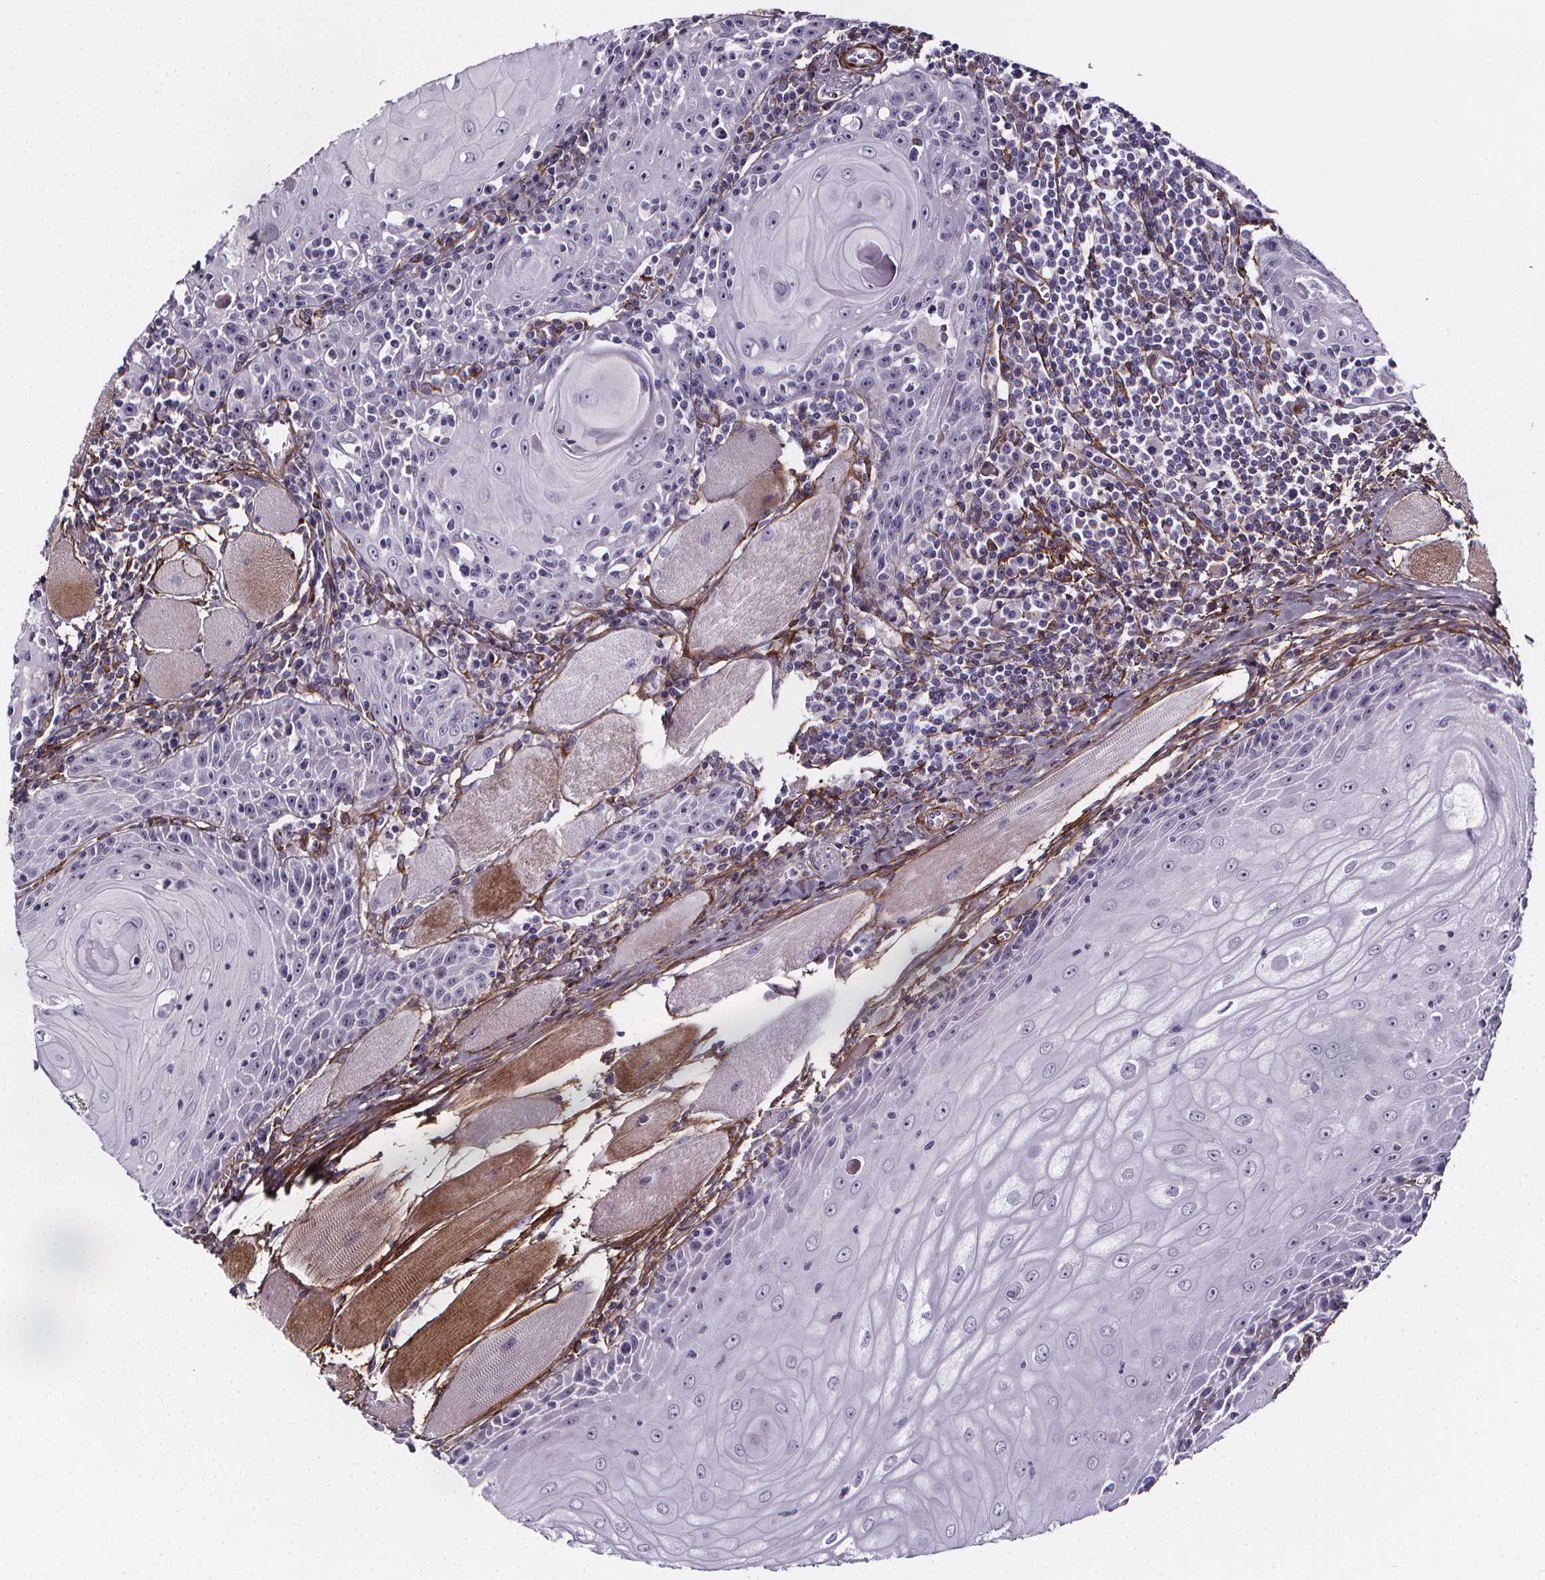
{"staining": {"intensity": "negative", "quantity": "none", "location": "none"}, "tissue": "head and neck cancer", "cell_type": "Tumor cells", "image_type": "cancer", "snomed": [{"axis": "morphology", "description": "Normal tissue, NOS"}, {"axis": "morphology", "description": "Squamous cell carcinoma, NOS"}, {"axis": "topography", "description": "Oral tissue"}, {"axis": "topography", "description": "Head-Neck"}], "caption": "Tumor cells are negative for protein expression in human head and neck squamous cell carcinoma.", "gene": "AEBP1", "patient": {"sex": "male", "age": 52}}